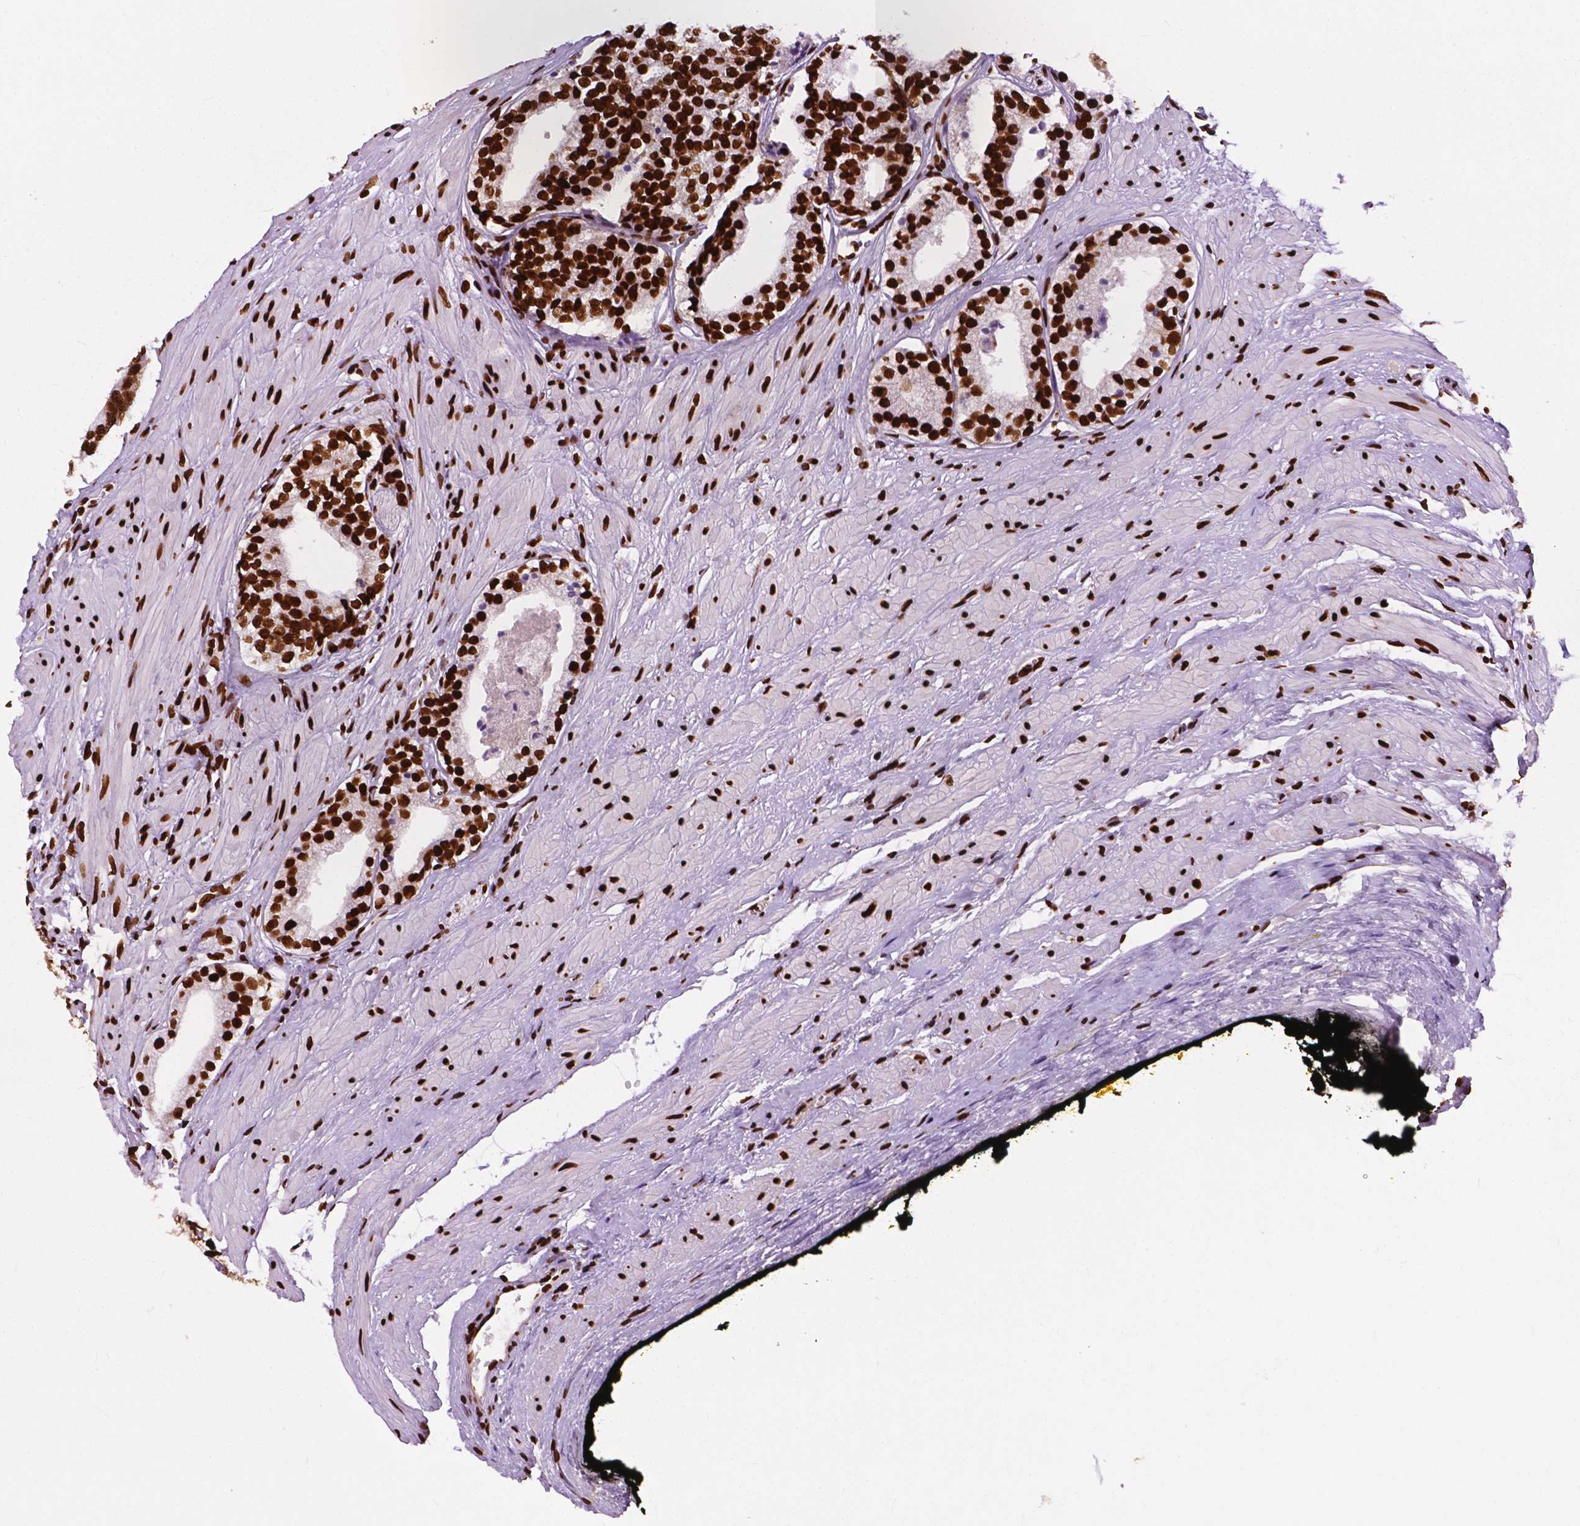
{"staining": {"intensity": "strong", "quantity": ">75%", "location": "nuclear"}, "tissue": "prostate cancer", "cell_type": "Tumor cells", "image_type": "cancer", "snomed": [{"axis": "morphology", "description": "Adenocarcinoma, Low grade"}, {"axis": "topography", "description": "Prostate"}], "caption": "Human prostate cancer stained for a protein (brown) reveals strong nuclear positive positivity in about >75% of tumor cells.", "gene": "SMIM5", "patient": {"sex": "male", "age": 60}}